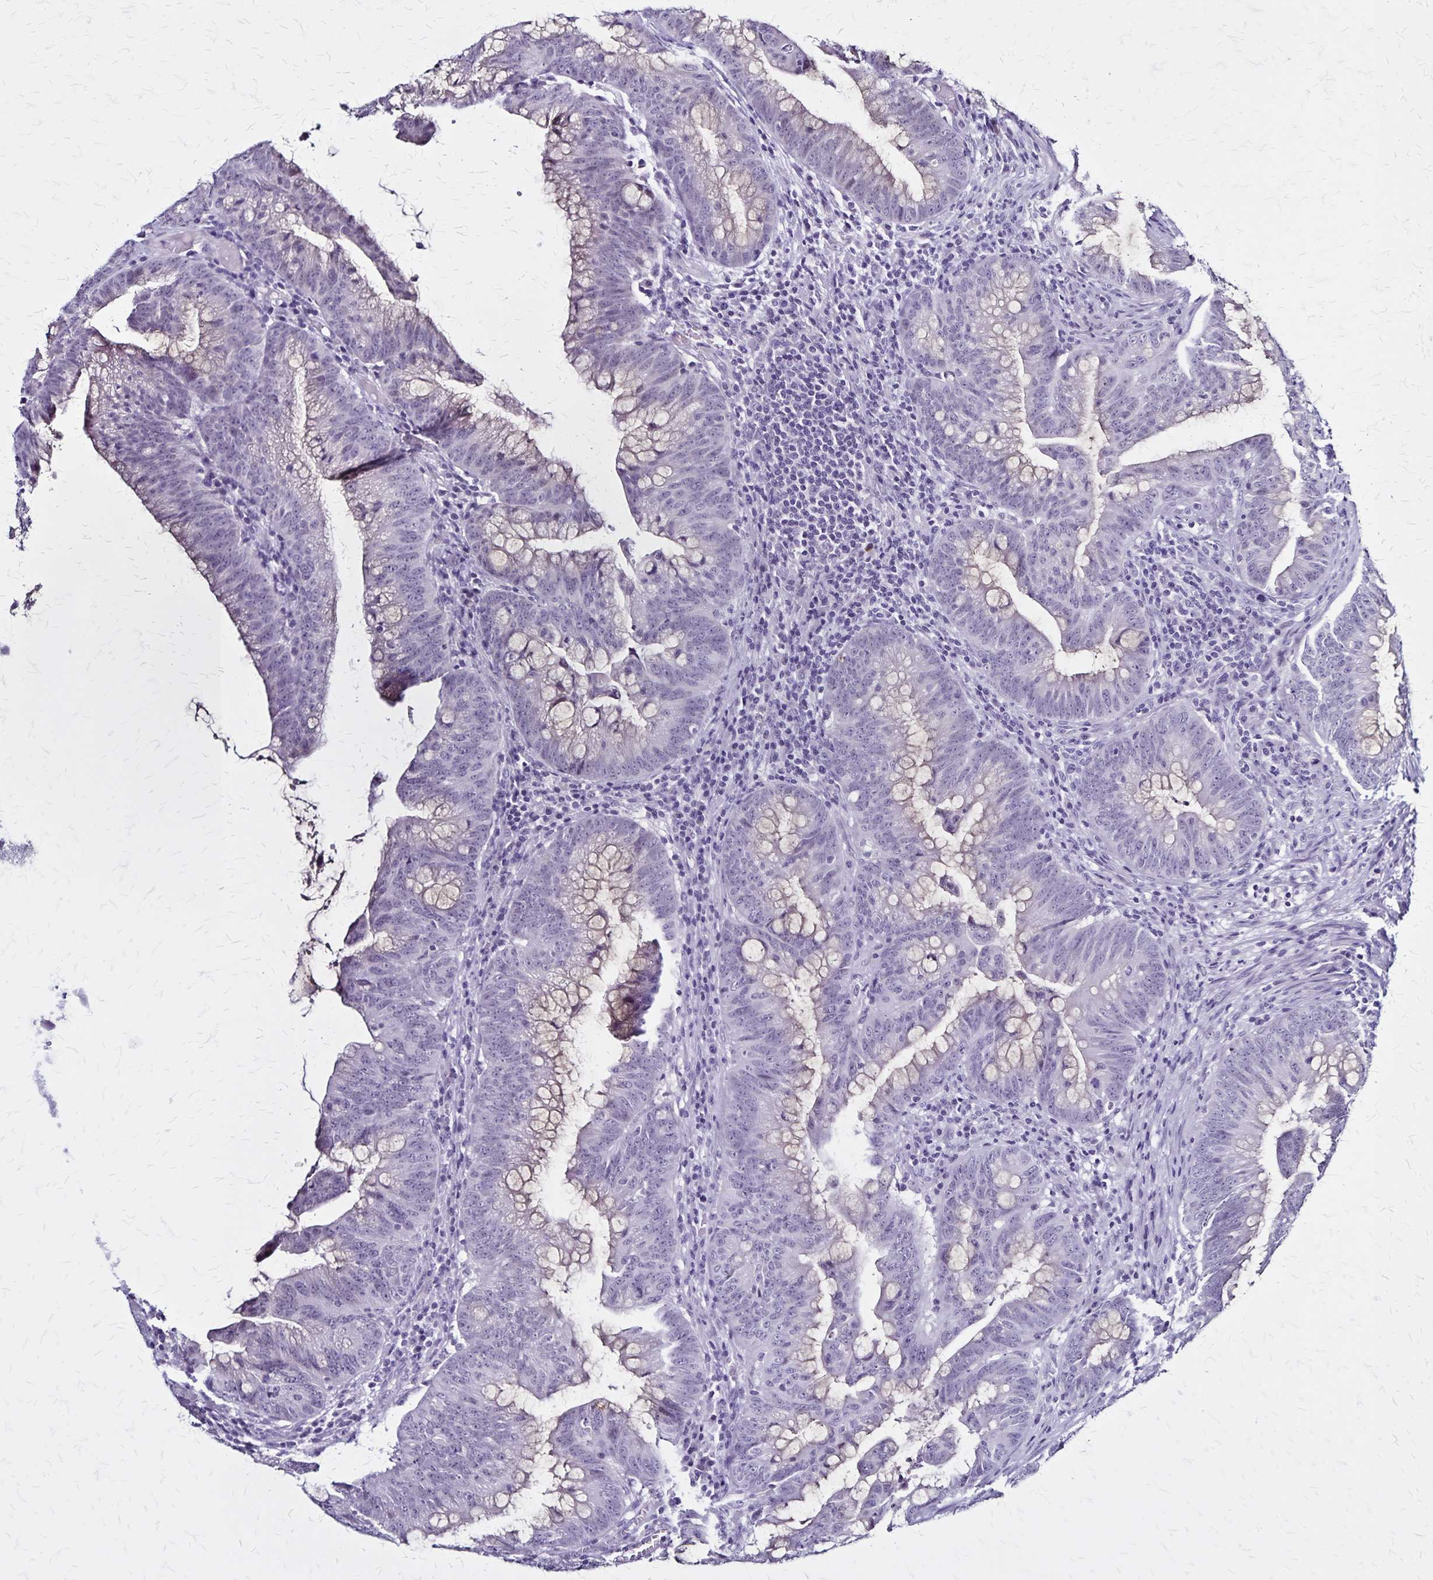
{"staining": {"intensity": "negative", "quantity": "none", "location": "none"}, "tissue": "colorectal cancer", "cell_type": "Tumor cells", "image_type": "cancer", "snomed": [{"axis": "morphology", "description": "Adenocarcinoma, NOS"}, {"axis": "topography", "description": "Colon"}], "caption": "Protein analysis of colorectal cancer exhibits no significant positivity in tumor cells. (DAB (3,3'-diaminobenzidine) IHC visualized using brightfield microscopy, high magnification).", "gene": "PLXNA4", "patient": {"sex": "male", "age": 62}}